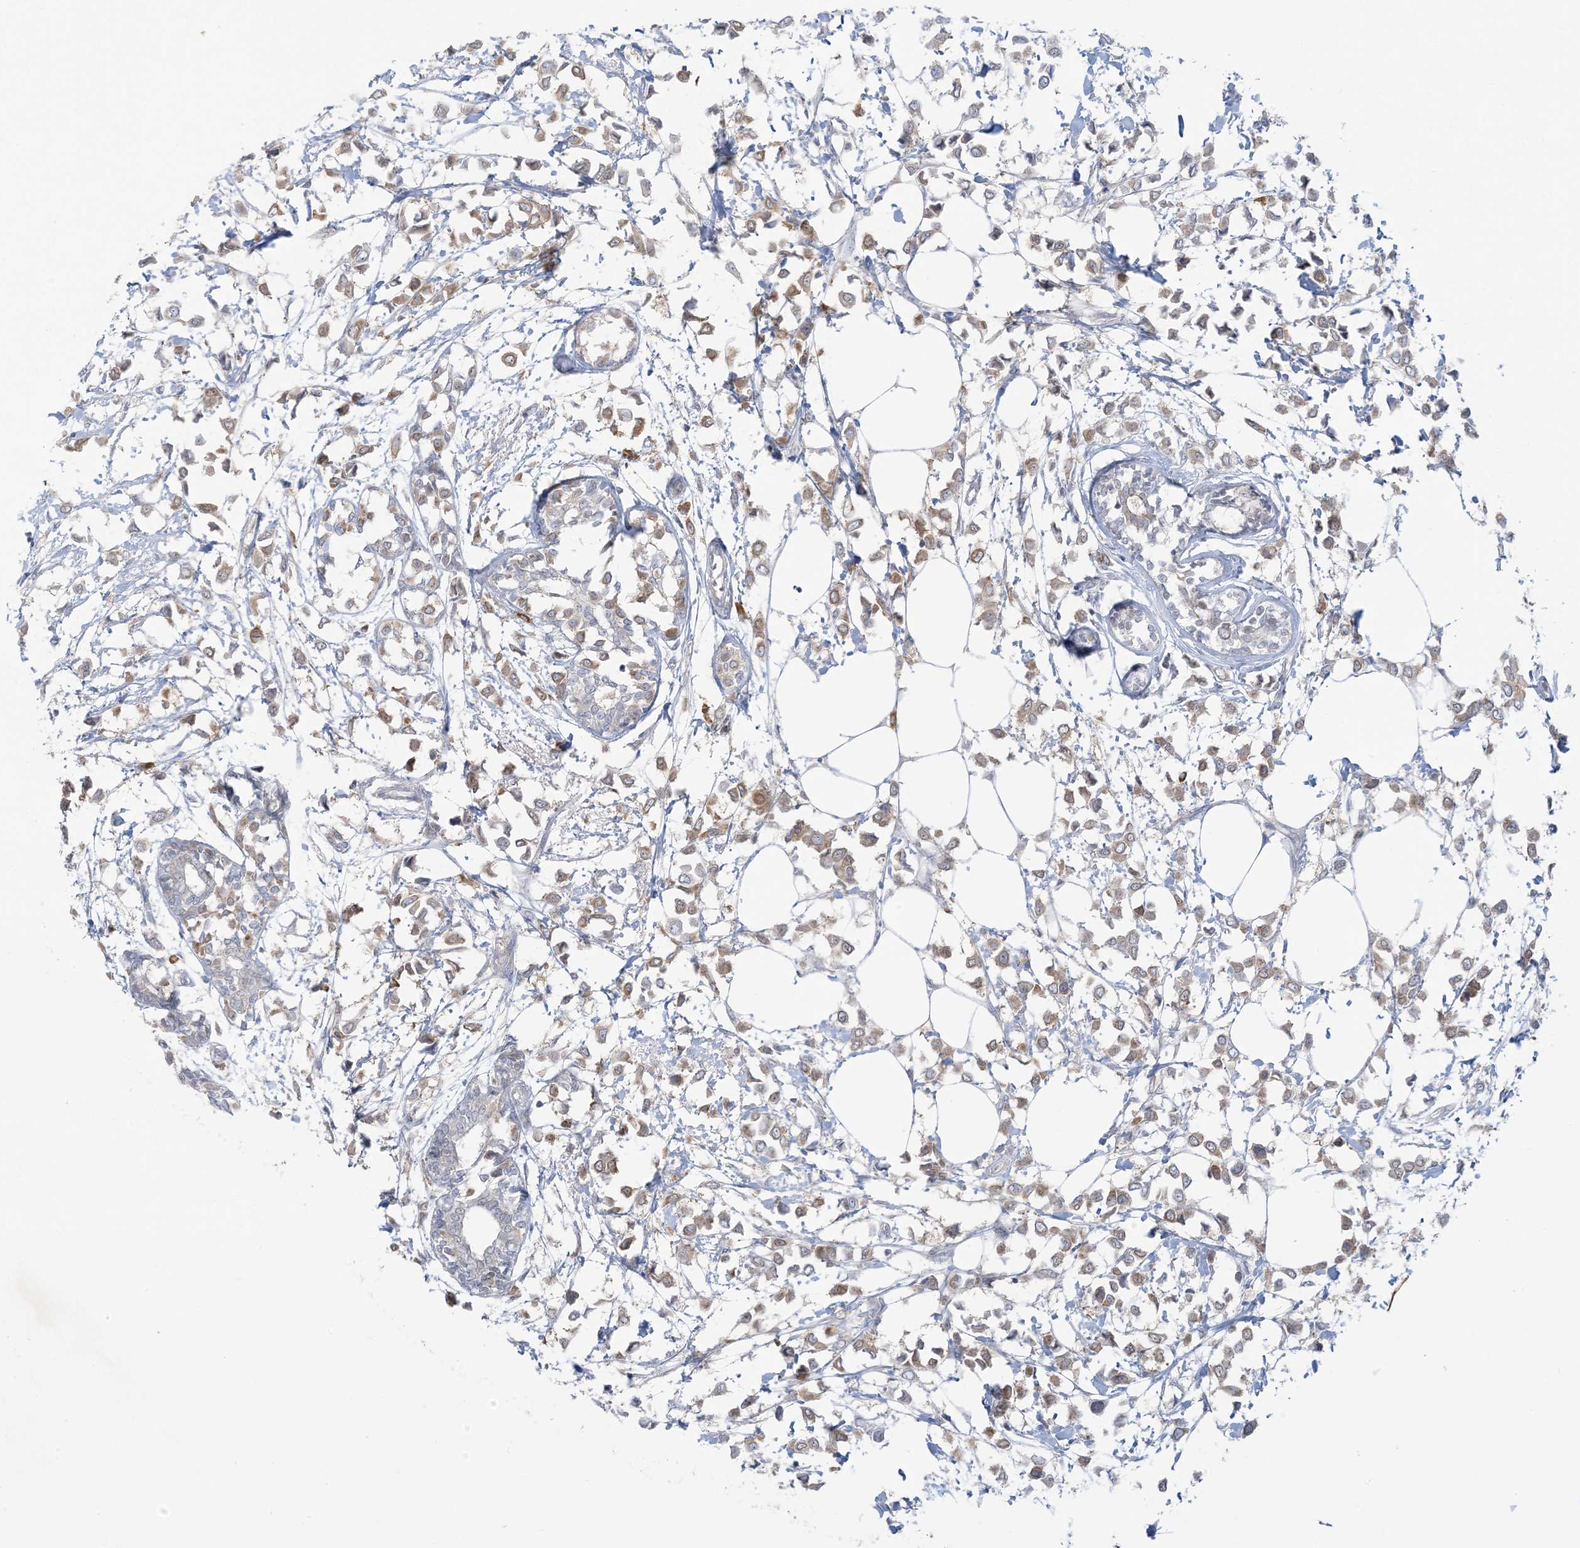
{"staining": {"intensity": "weak", "quantity": "25%-75%", "location": "cytoplasmic/membranous"}, "tissue": "breast cancer", "cell_type": "Tumor cells", "image_type": "cancer", "snomed": [{"axis": "morphology", "description": "Lobular carcinoma"}, {"axis": "topography", "description": "Breast"}], "caption": "Immunohistochemistry photomicrograph of neoplastic tissue: human breast cancer stained using immunohistochemistry shows low levels of weak protein expression localized specifically in the cytoplasmic/membranous of tumor cells, appearing as a cytoplasmic/membranous brown color.", "gene": "KIF3A", "patient": {"sex": "female", "age": 51}}